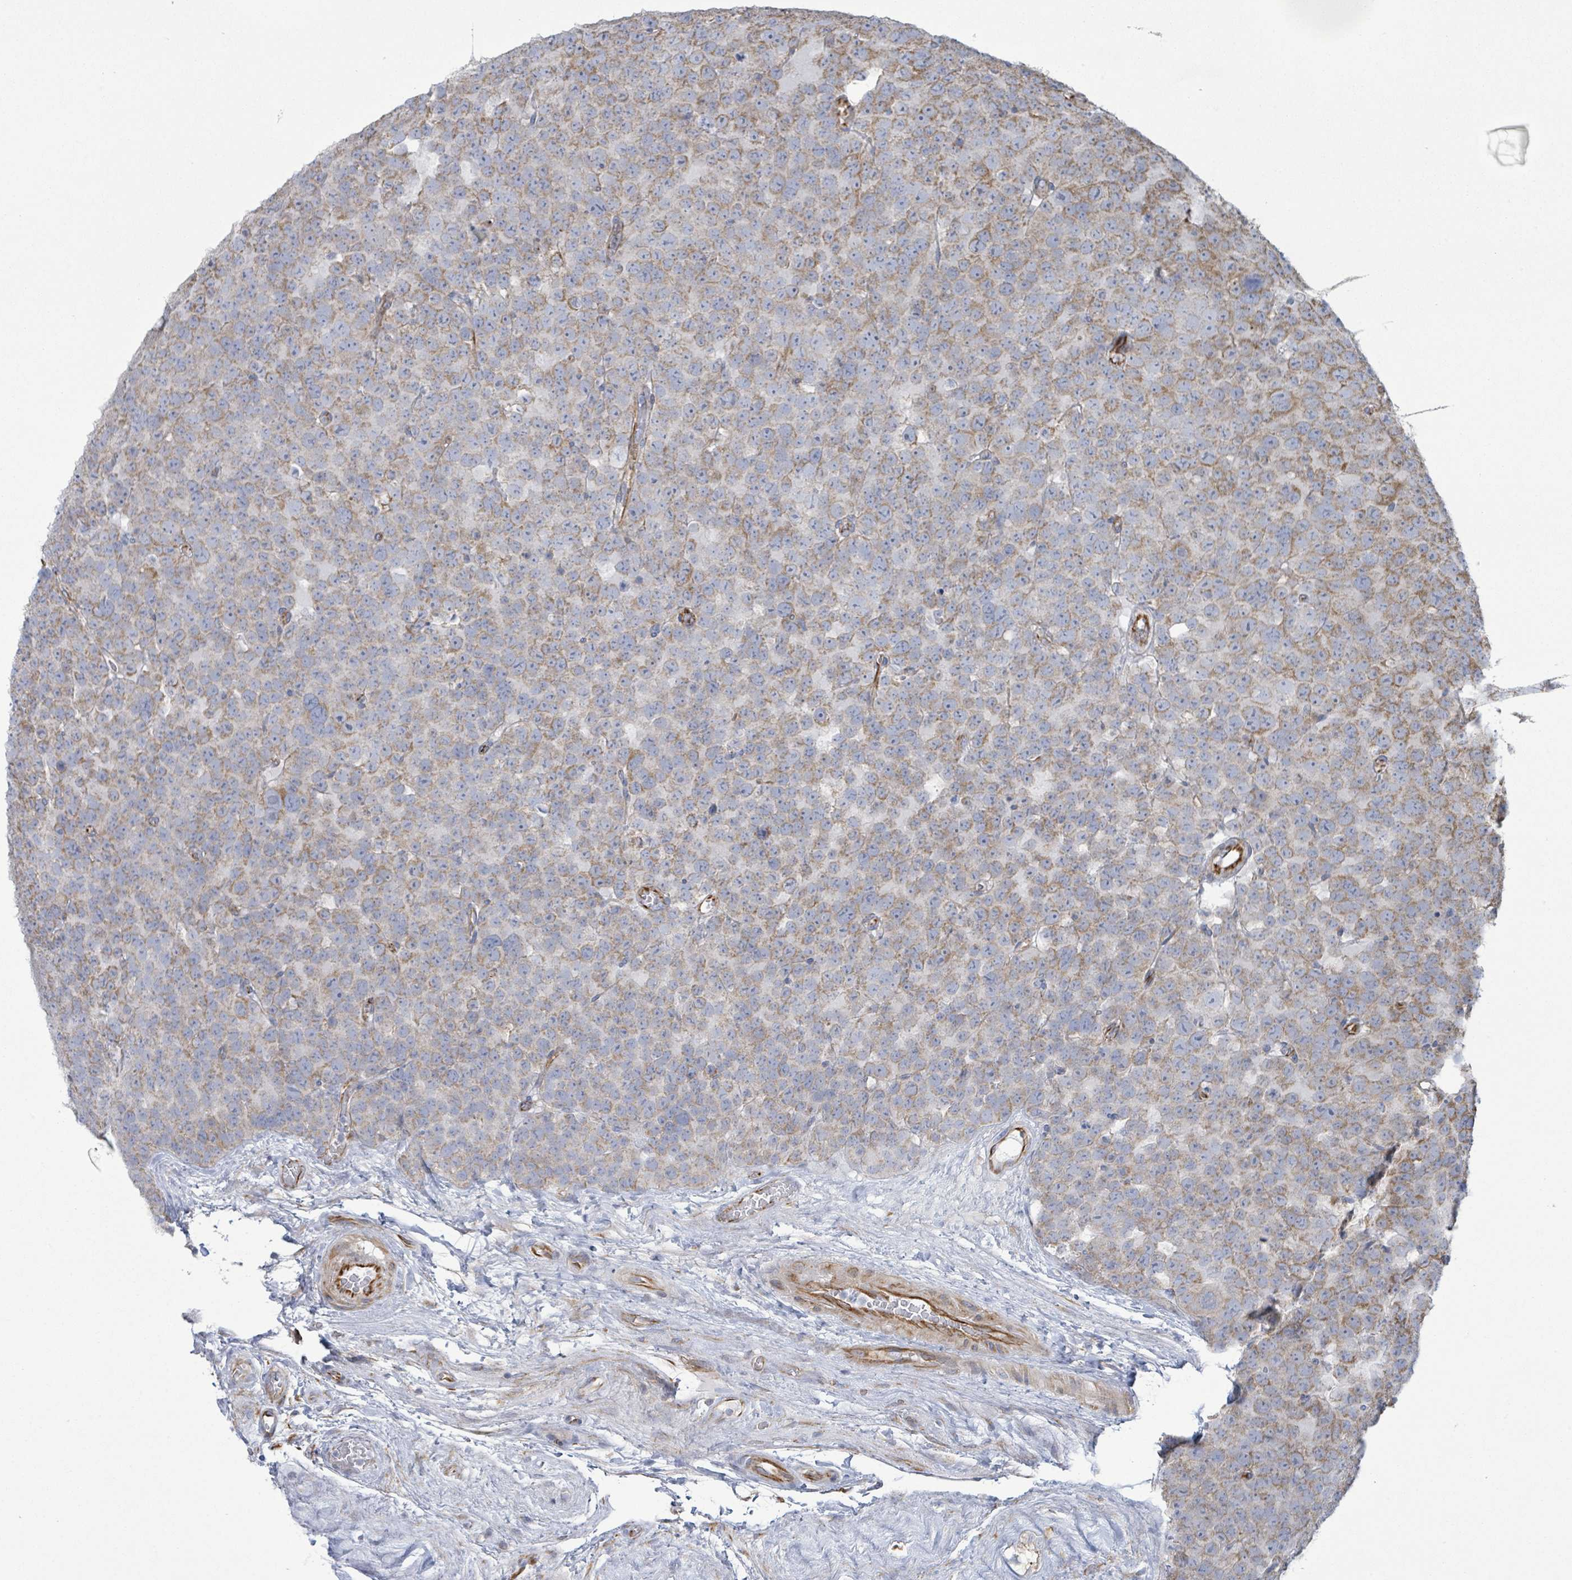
{"staining": {"intensity": "moderate", "quantity": ">75%", "location": "cytoplasmic/membranous"}, "tissue": "testis cancer", "cell_type": "Tumor cells", "image_type": "cancer", "snomed": [{"axis": "morphology", "description": "Seminoma, NOS"}, {"axis": "topography", "description": "Testis"}], "caption": "The immunohistochemical stain shows moderate cytoplasmic/membranous expression in tumor cells of testis seminoma tissue.", "gene": "ALG12", "patient": {"sex": "male", "age": 71}}